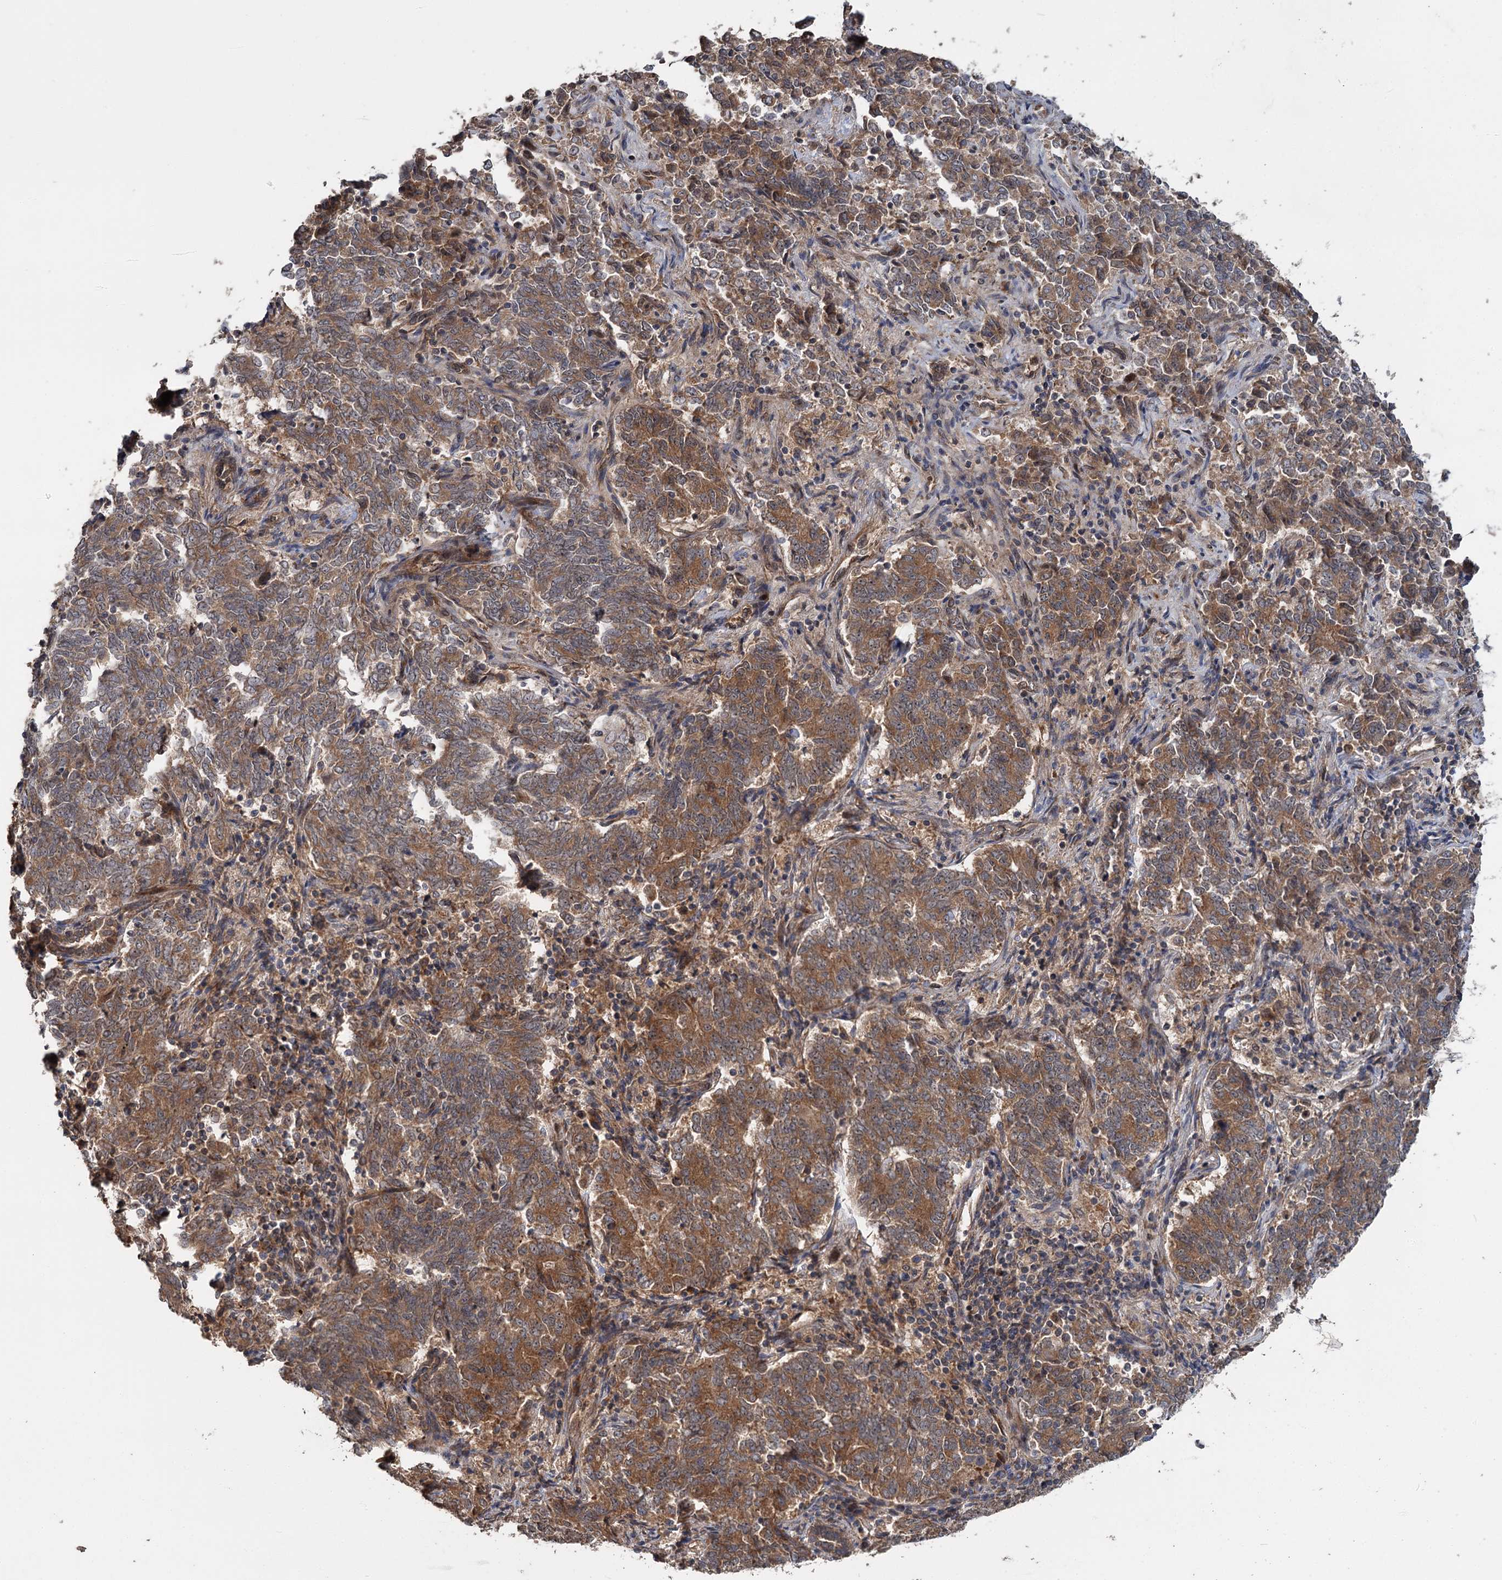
{"staining": {"intensity": "moderate", "quantity": ">75%", "location": "cytoplasmic/membranous"}, "tissue": "endometrial cancer", "cell_type": "Tumor cells", "image_type": "cancer", "snomed": [{"axis": "morphology", "description": "Adenocarcinoma, NOS"}, {"axis": "topography", "description": "Endometrium"}], "caption": "Brown immunohistochemical staining in human endometrial cancer displays moderate cytoplasmic/membranous staining in about >75% of tumor cells.", "gene": "KANSL2", "patient": {"sex": "female", "age": 80}}